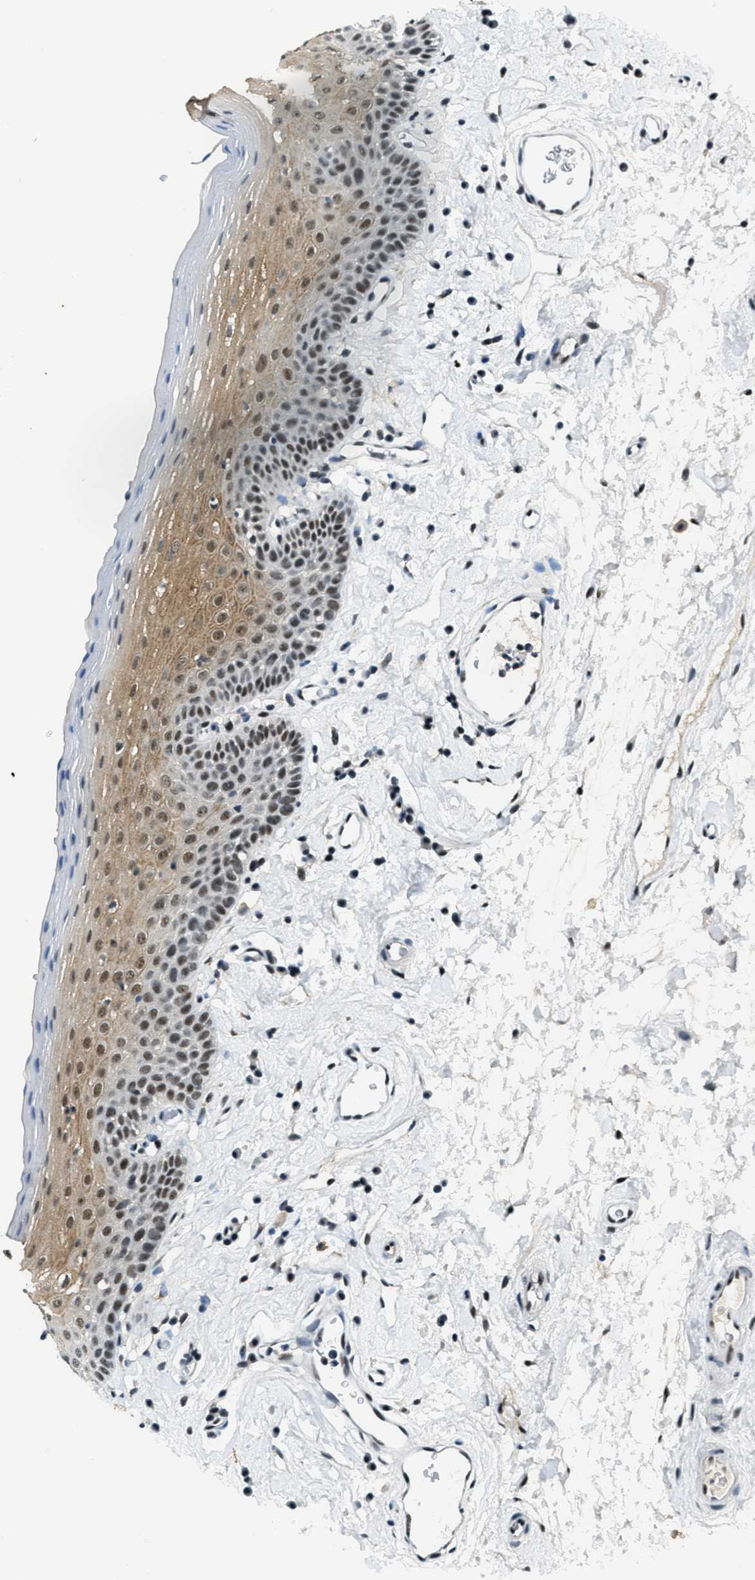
{"staining": {"intensity": "moderate", "quantity": "25%-75%", "location": "cytoplasmic/membranous,nuclear"}, "tissue": "oral mucosa", "cell_type": "Squamous epithelial cells", "image_type": "normal", "snomed": [{"axis": "morphology", "description": "Normal tissue, NOS"}, {"axis": "topography", "description": "Oral tissue"}], "caption": "A photomicrograph of oral mucosa stained for a protein reveals moderate cytoplasmic/membranous,nuclear brown staining in squamous epithelial cells. (DAB (3,3'-diaminobenzidine) IHC, brown staining for protein, blue staining for nuclei).", "gene": "SSB", "patient": {"sex": "male", "age": 66}}